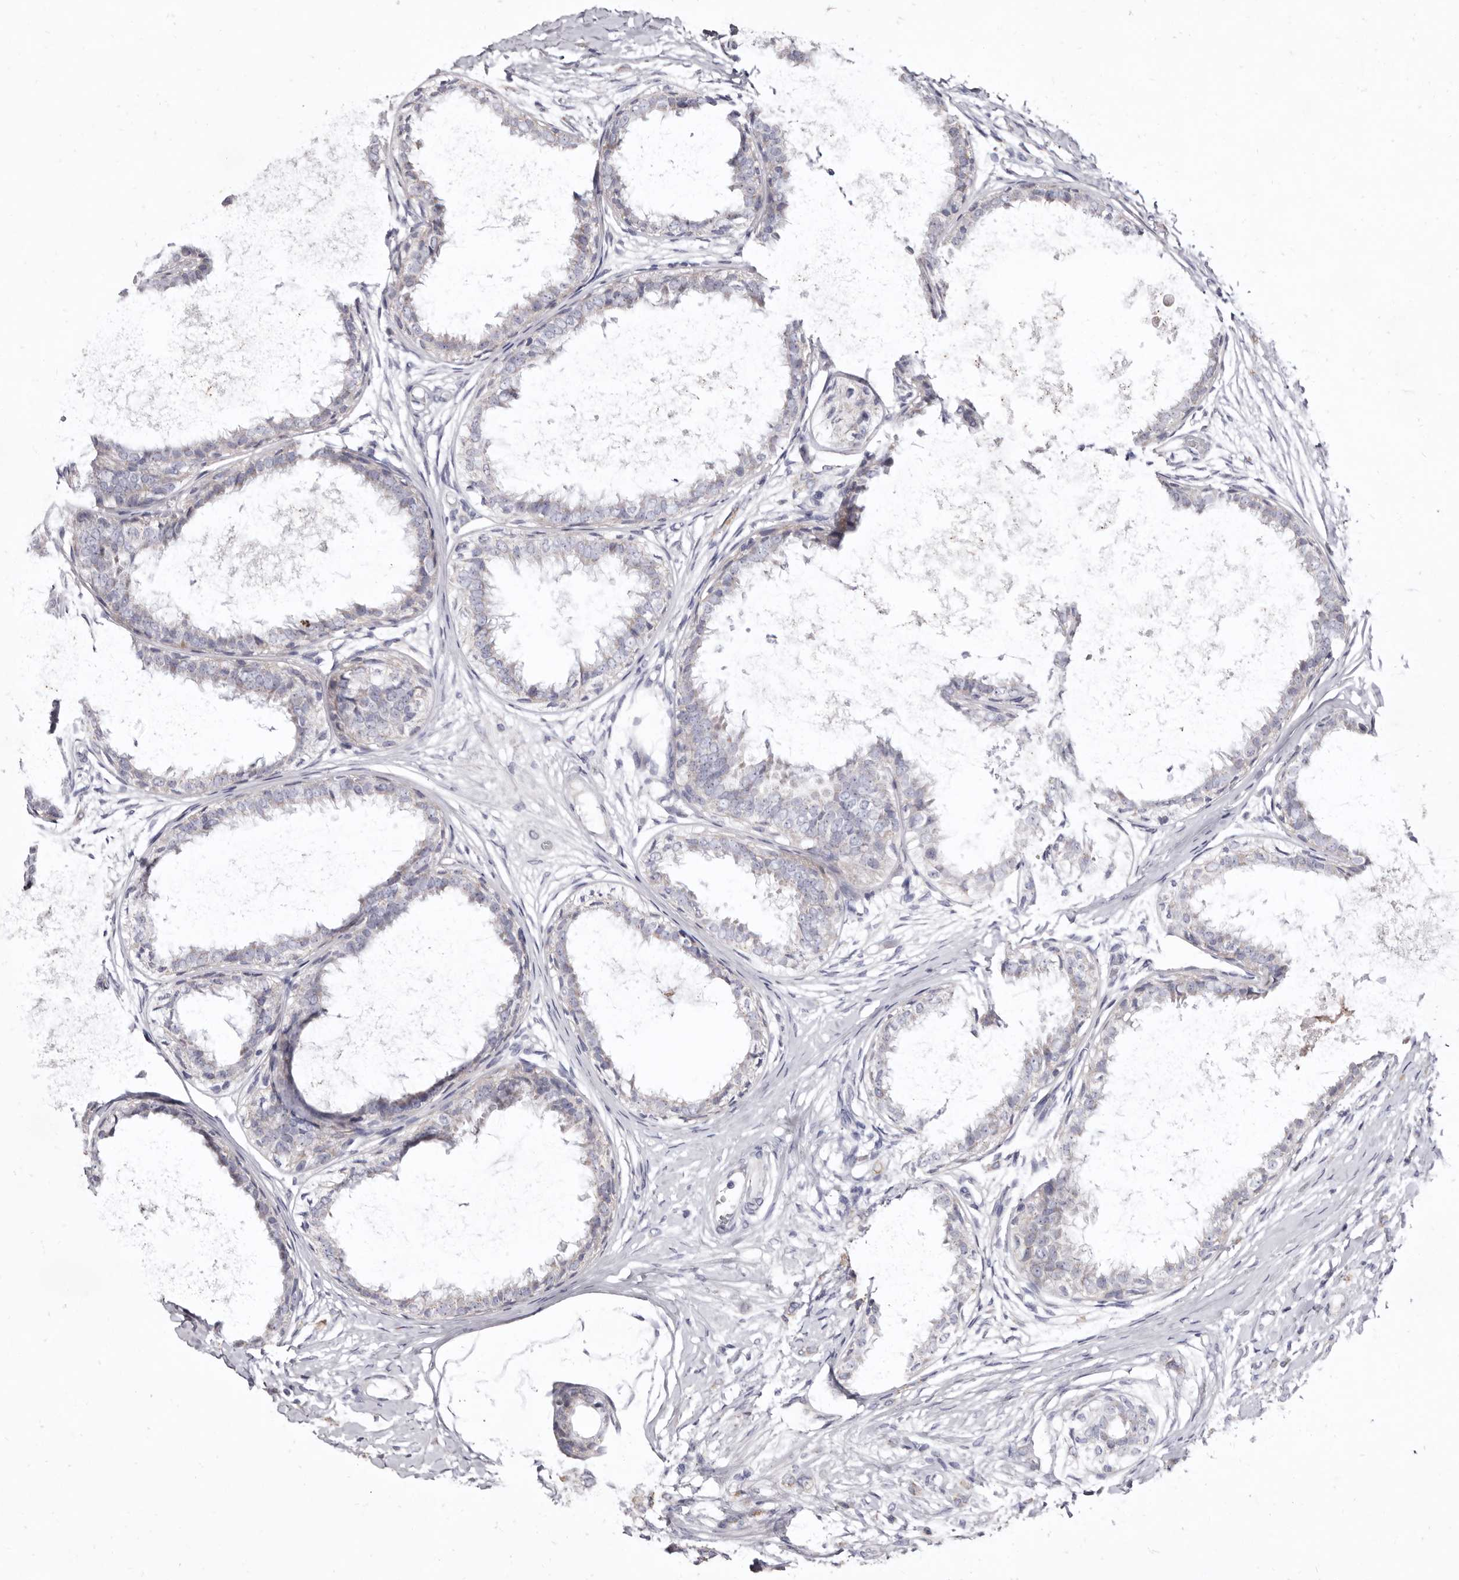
{"staining": {"intensity": "negative", "quantity": "none", "location": "none"}, "tissue": "breast cancer", "cell_type": "Tumor cells", "image_type": "cancer", "snomed": [{"axis": "morphology", "description": "Normal tissue, NOS"}, {"axis": "morphology", "description": "Lobular carcinoma"}, {"axis": "topography", "description": "Breast"}], "caption": "The IHC histopathology image has no significant expression in tumor cells of breast lobular carcinoma tissue.", "gene": "CYP2E1", "patient": {"sex": "female", "age": 47}}